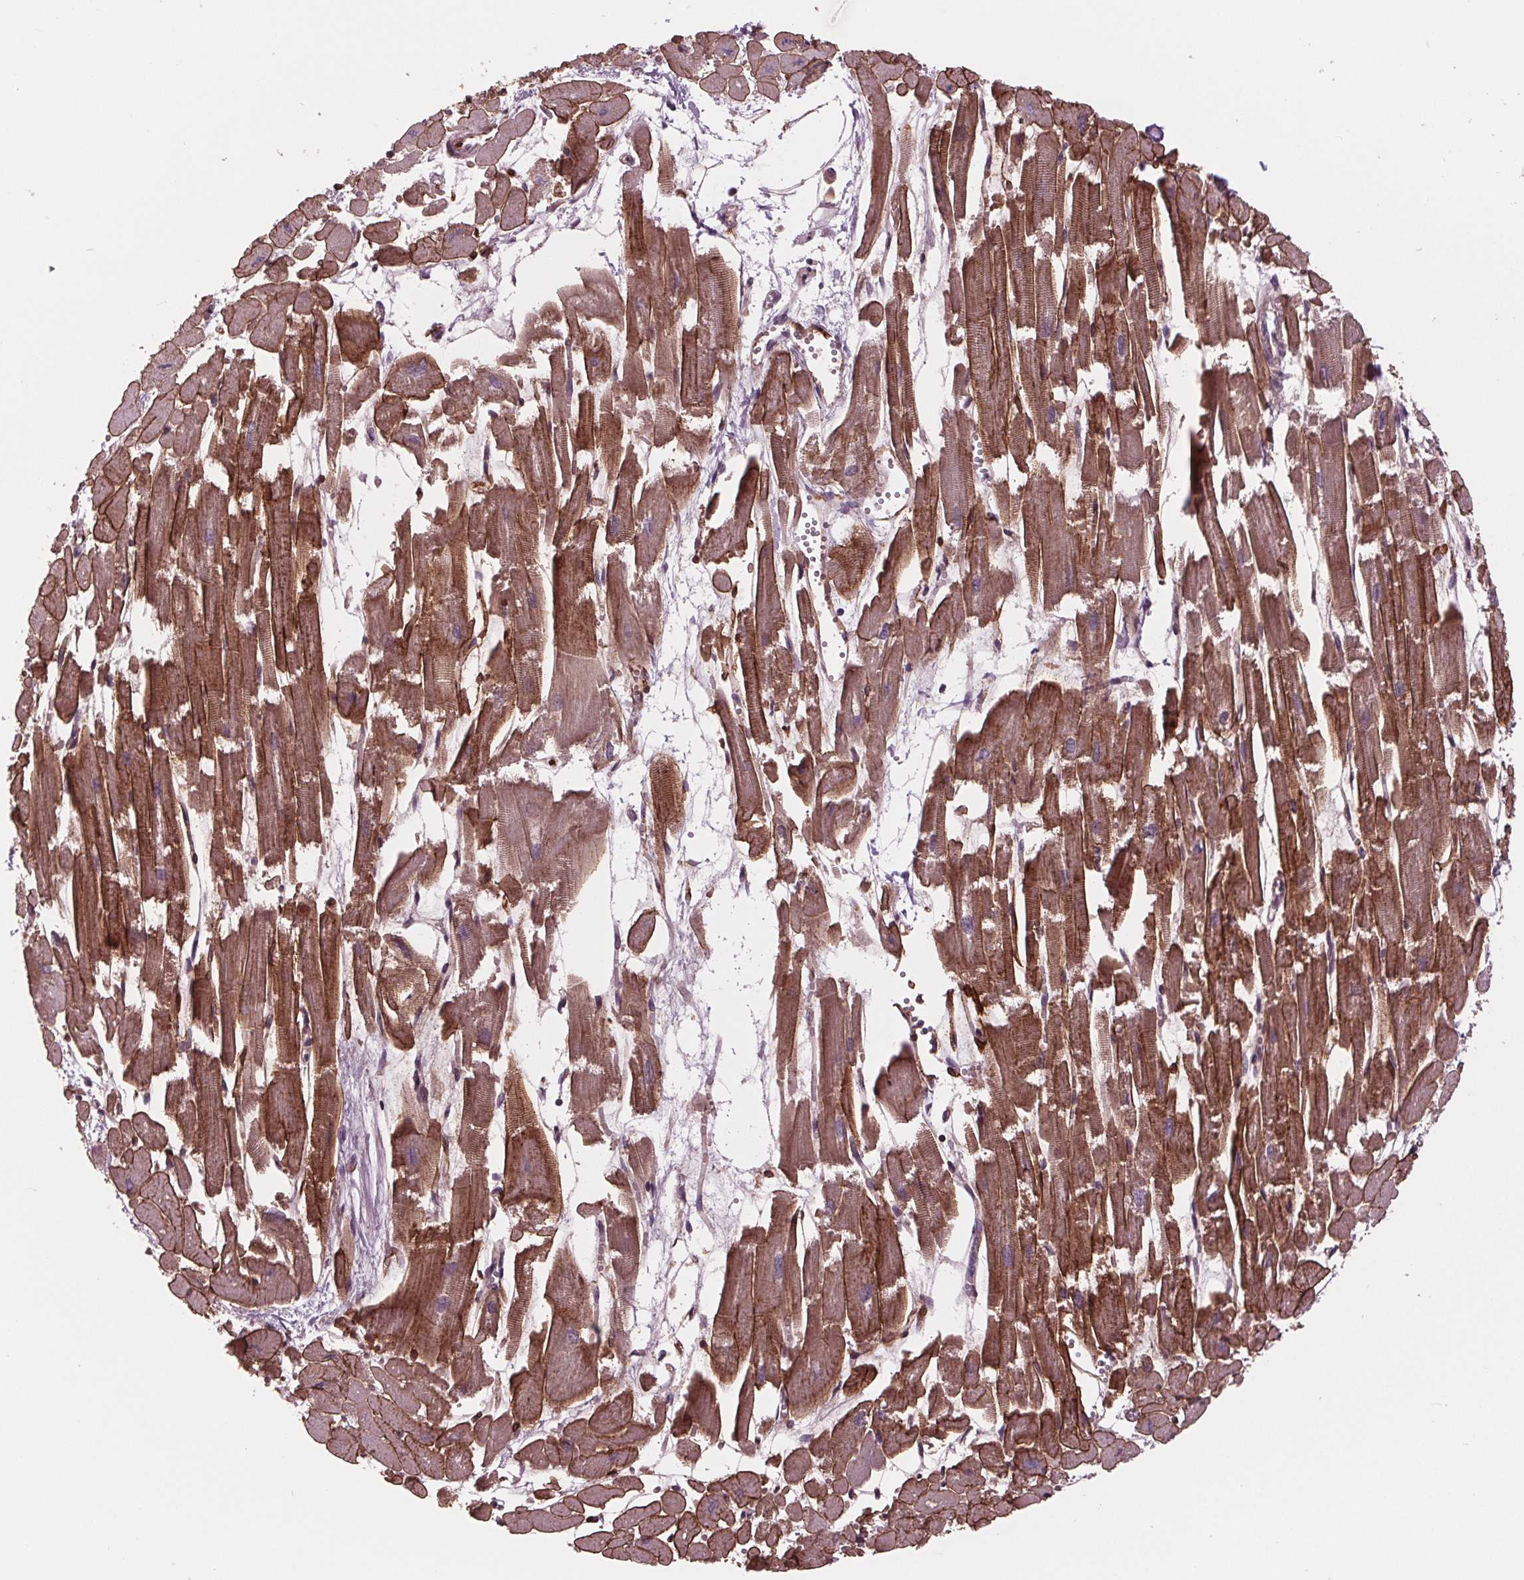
{"staining": {"intensity": "moderate", "quantity": "25%-75%", "location": "cytoplasmic/membranous"}, "tissue": "heart muscle", "cell_type": "Cardiomyocytes", "image_type": "normal", "snomed": [{"axis": "morphology", "description": "Normal tissue, NOS"}, {"axis": "topography", "description": "Heart"}], "caption": "Unremarkable heart muscle was stained to show a protein in brown. There is medium levels of moderate cytoplasmic/membranous expression in about 25%-75% of cardiomyocytes.", "gene": "MAPK8", "patient": {"sex": "female", "age": 52}}